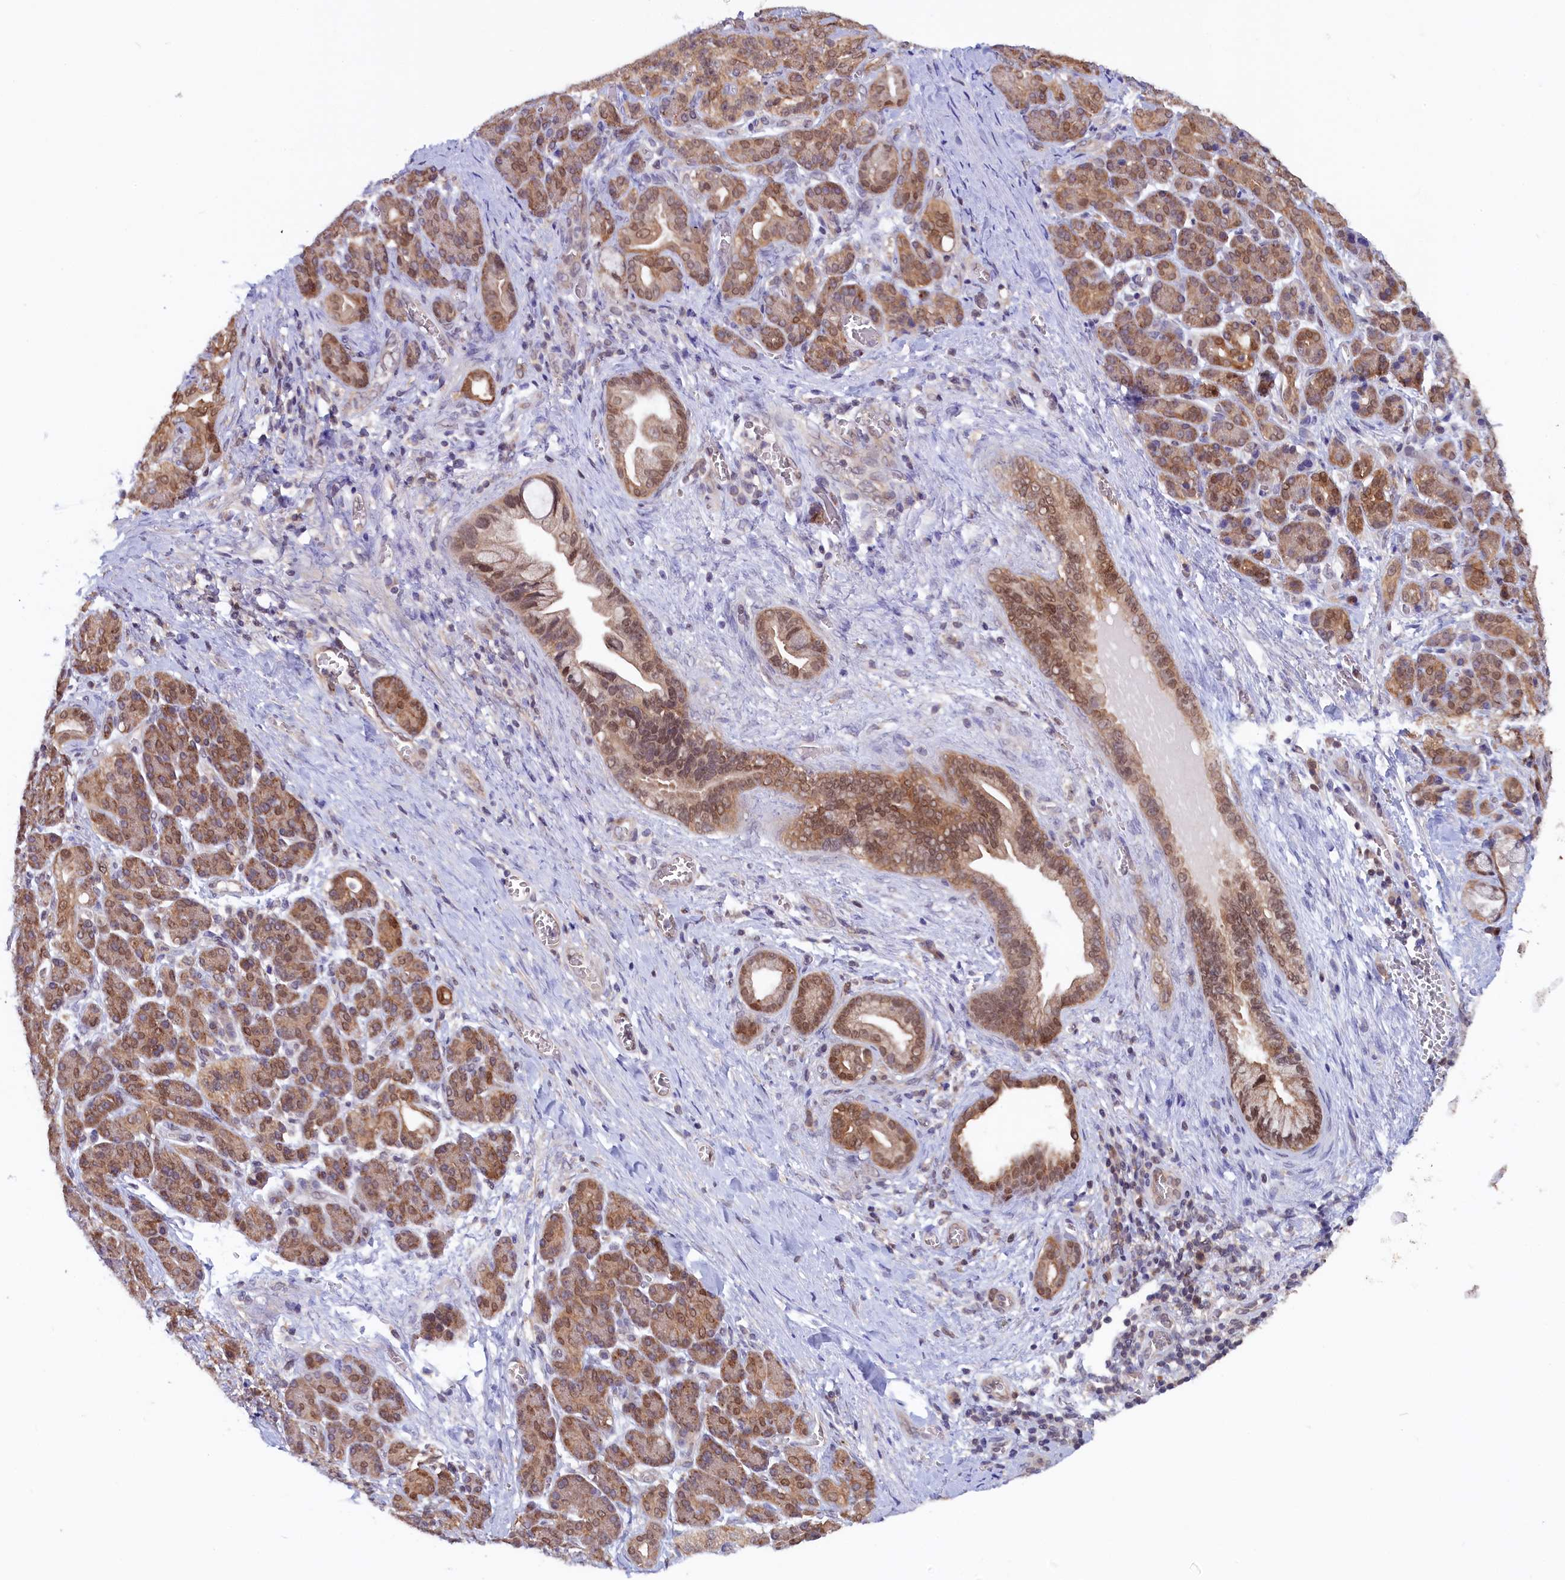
{"staining": {"intensity": "moderate", "quantity": ">75%", "location": "cytoplasmic/membranous,nuclear"}, "tissue": "pancreatic cancer", "cell_type": "Tumor cells", "image_type": "cancer", "snomed": [{"axis": "morphology", "description": "Adenocarcinoma, NOS"}, {"axis": "topography", "description": "Pancreas"}], "caption": "Moderate cytoplasmic/membranous and nuclear expression for a protein is identified in about >75% of tumor cells of pancreatic cancer (adenocarcinoma) using immunohistochemistry (IHC).", "gene": "JPT2", "patient": {"sex": "male", "age": 59}}